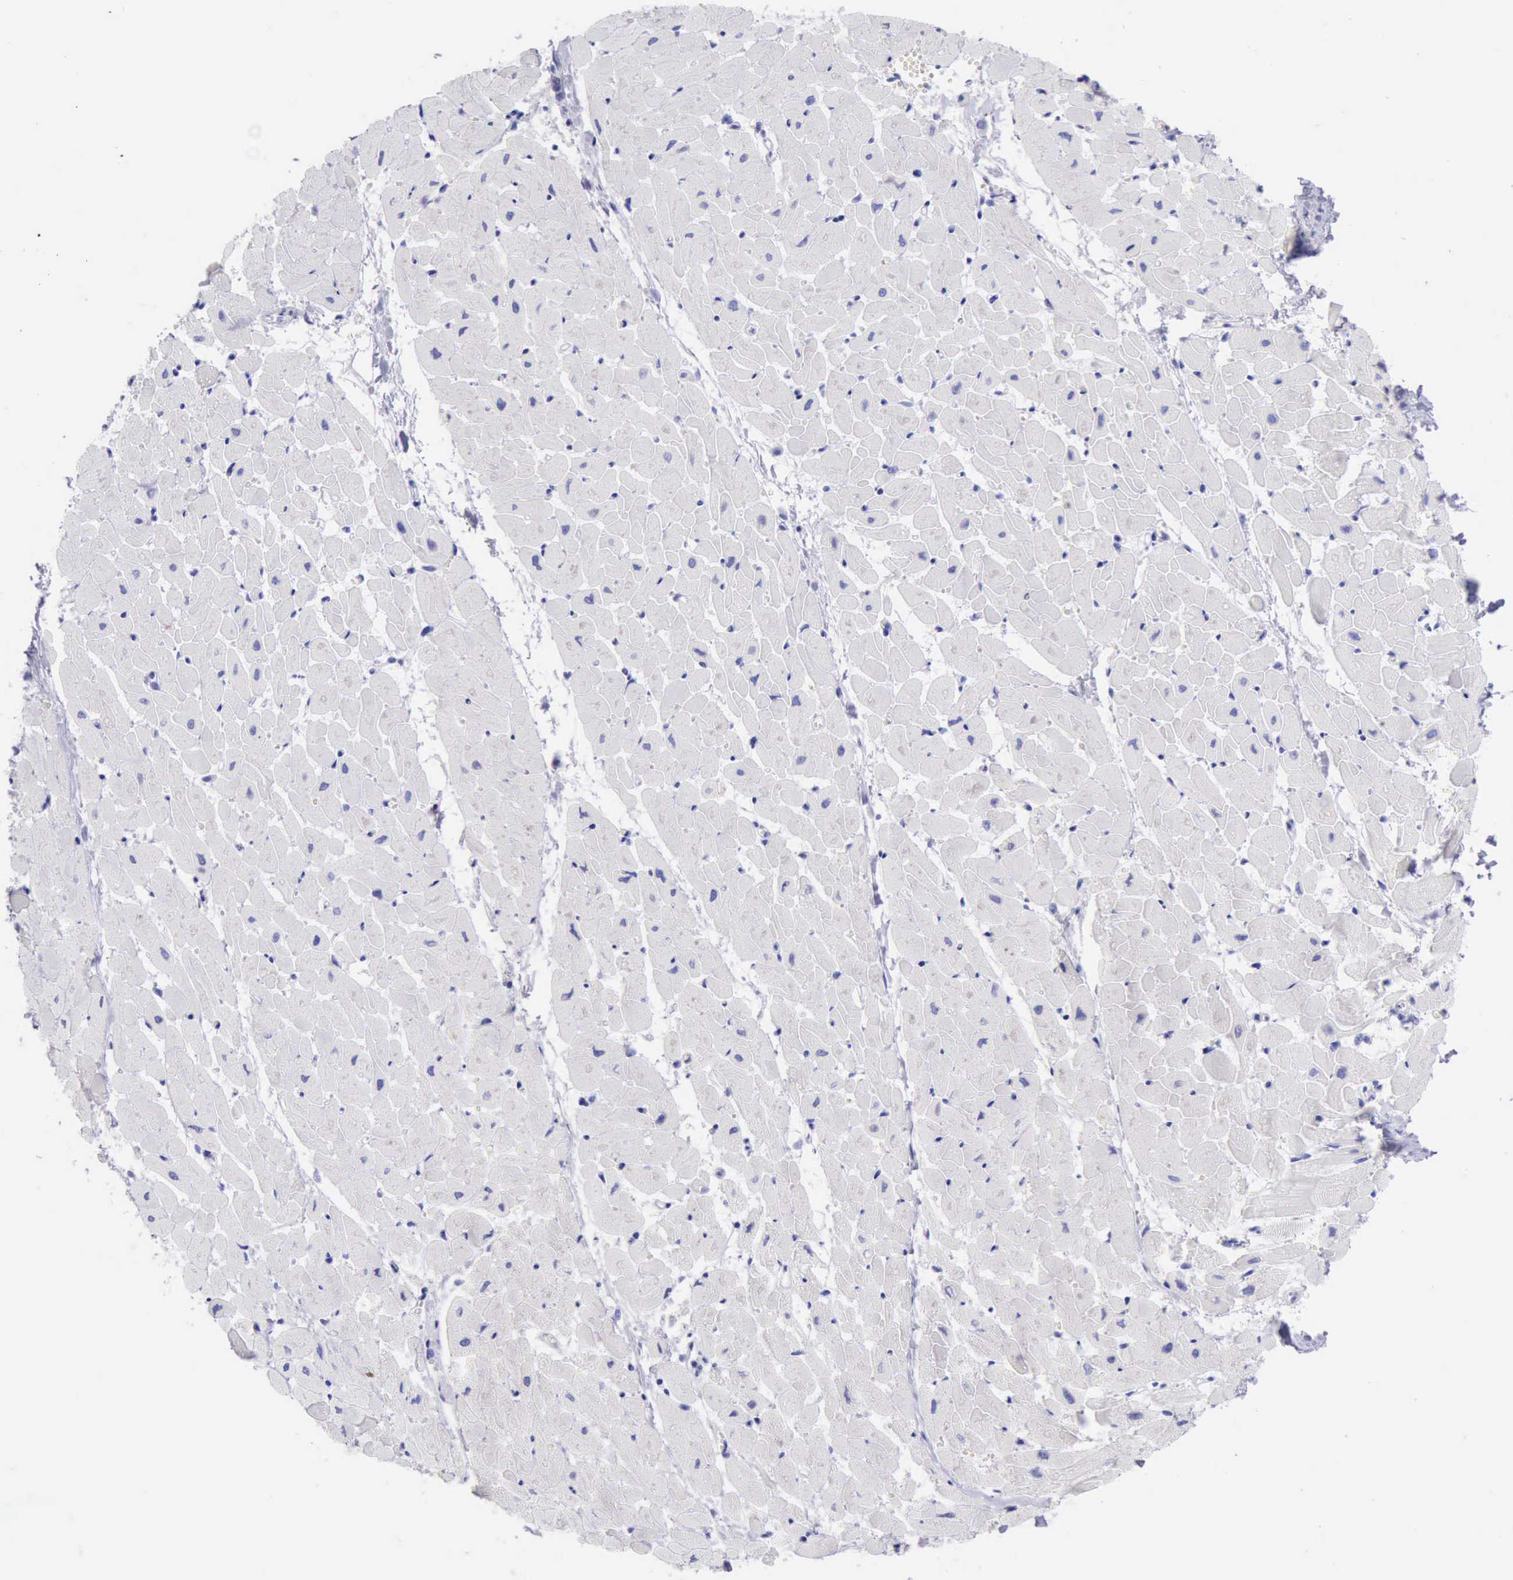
{"staining": {"intensity": "negative", "quantity": "none", "location": "none"}, "tissue": "heart muscle", "cell_type": "Cardiomyocytes", "image_type": "normal", "snomed": [{"axis": "morphology", "description": "Normal tissue, NOS"}, {"axis": "topography", "description": "Heart"}], "caption": "The photomicrograph demonstrates no staining of cardiomyocytes in unremarkable heart muscle.", "gene": "MCM2", "patient": {"sex": "female", "age": 19}}